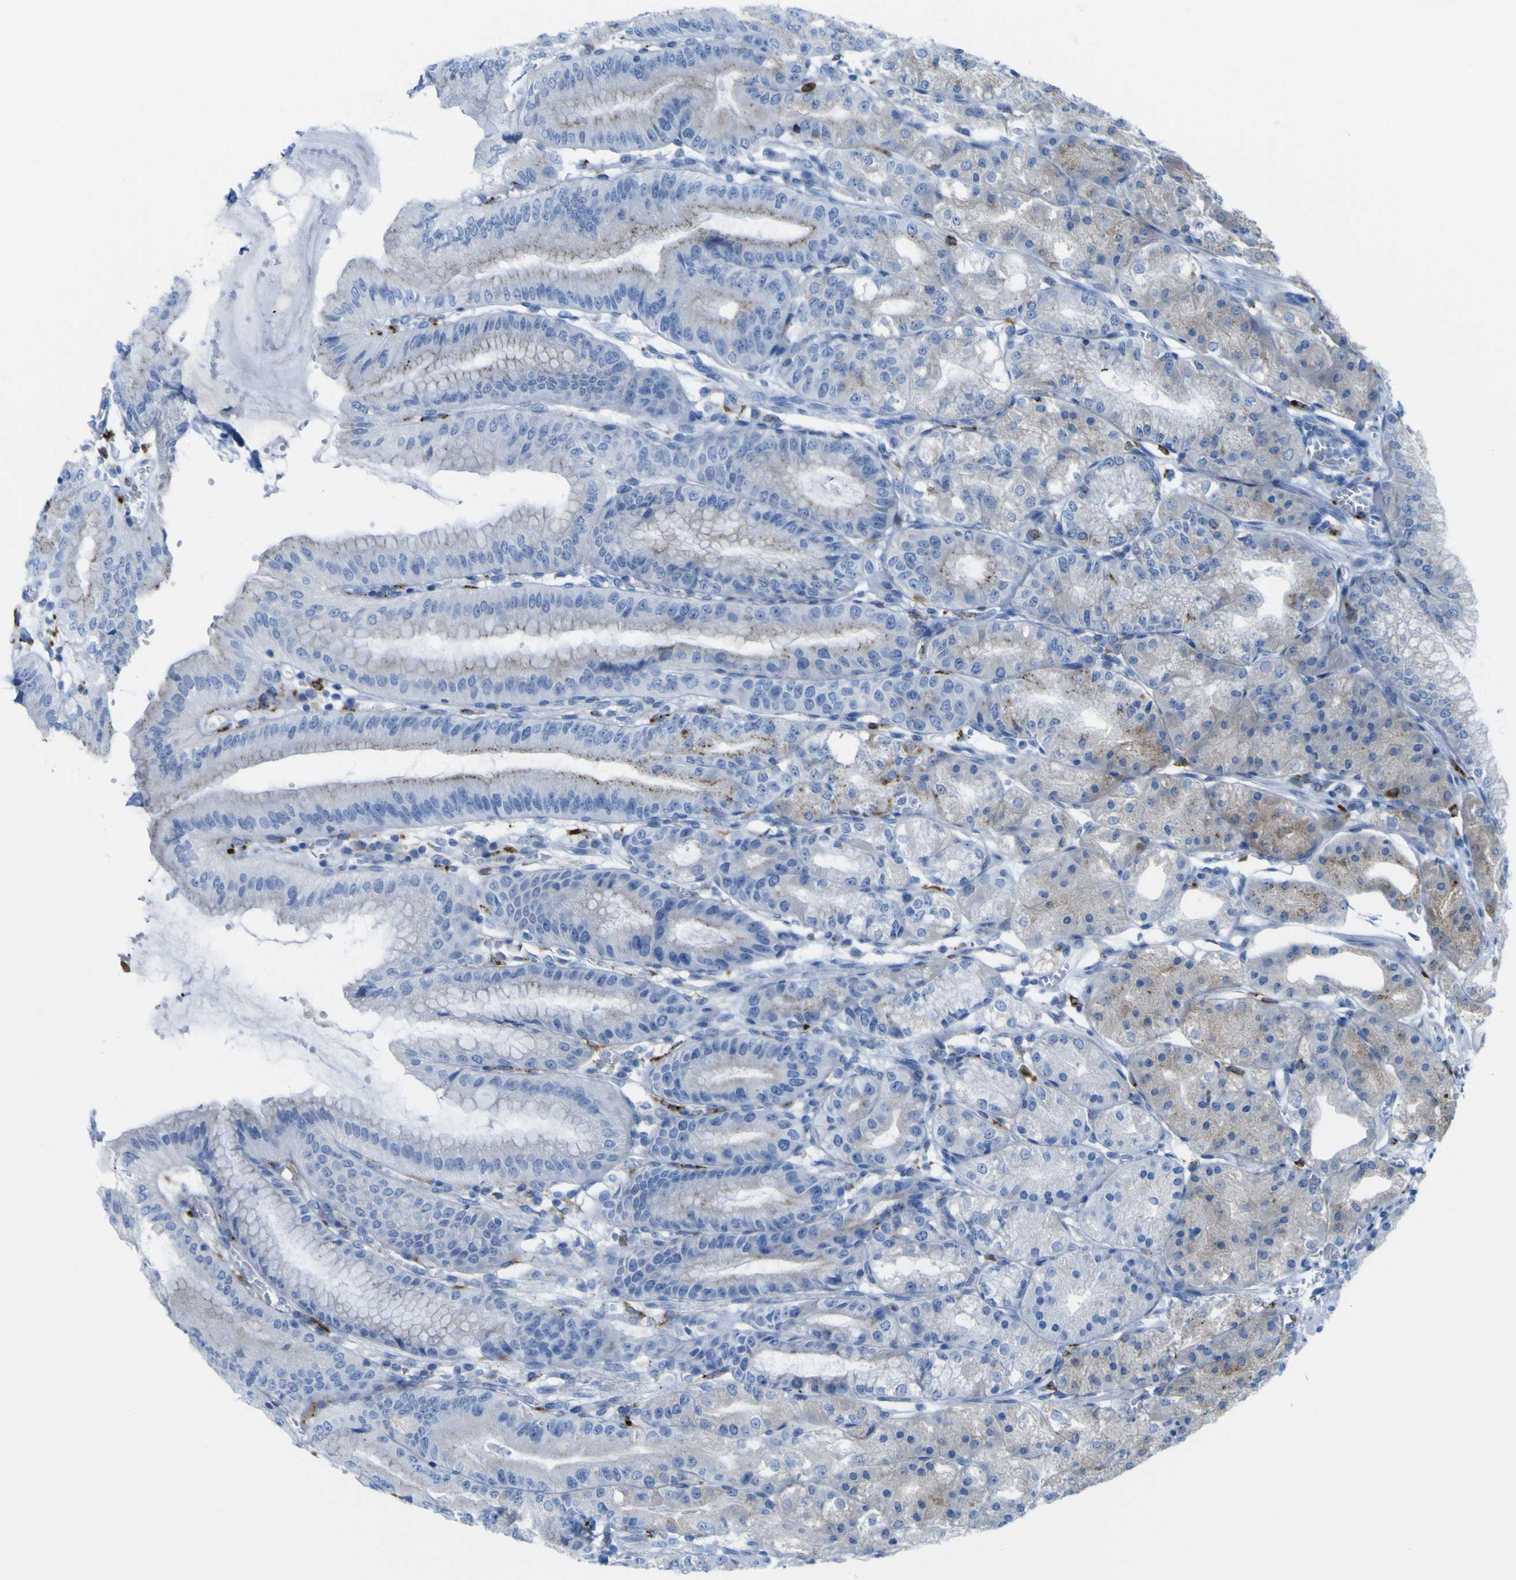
{"staining": {"intensity": "moderate", "quantity": "25%-75%", "location": "cytoplasmic/membranous"}, "tissue": "stomach", "cell_type": "Glandular cells", "image_type": "normal", "snomed": [{"axis": "morphology", "description": "Normal tissue, NOS"}, {"axis": "topography", "description": "Stomach, lower"}], "caption": "IHC histopathology image of benign human stomach stained for a protein (brown), which demonstrates medium levels of moderate cytoplasmic/membranous expression in approximately 25%-75% of glandular cells.", "gene": "PLD3", "patient": {"sex": "male", "age": 71}}